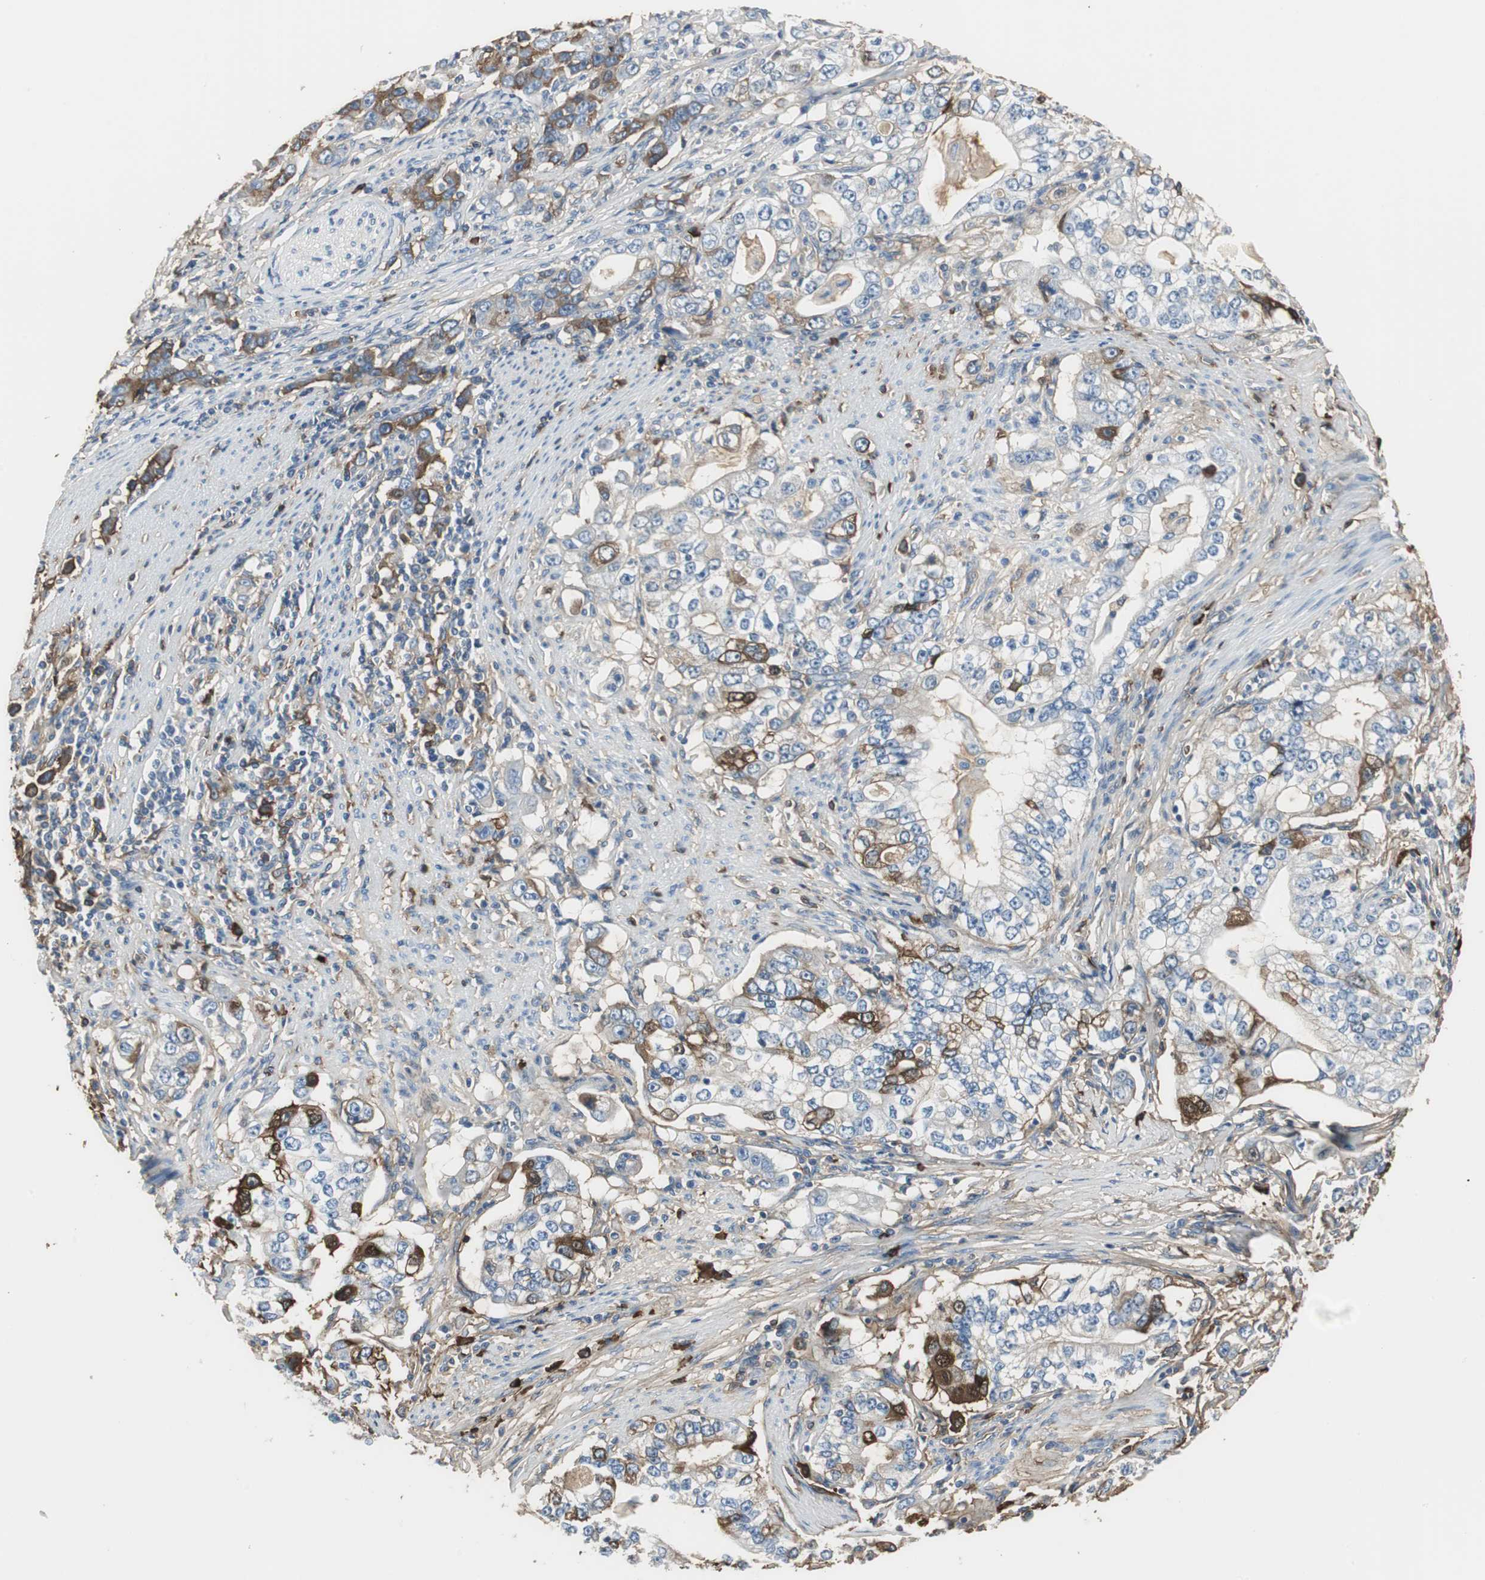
{"staining": {"intensity": "moderate", "quantity": "<25%", "location": "cytoplasmic/membranous"}, "tissue": "stomach cancer", "cell_type": "Tumor cells", "image_type": "cancer", "snomed": [{"axis": "morphology", "description": "Adenocarcinoma, NOS"}, {"axis": "topography", "description": "Stomach, lower"}], "caption": "Stomach adenocarcinoma was stained to show a protein in brown. There is low levels of moderate cytoplasmic/membranous positivity in about <25% of tumor cells.", "gene": "IGHA1", "patient": {"sex": "female", "age": 72}}